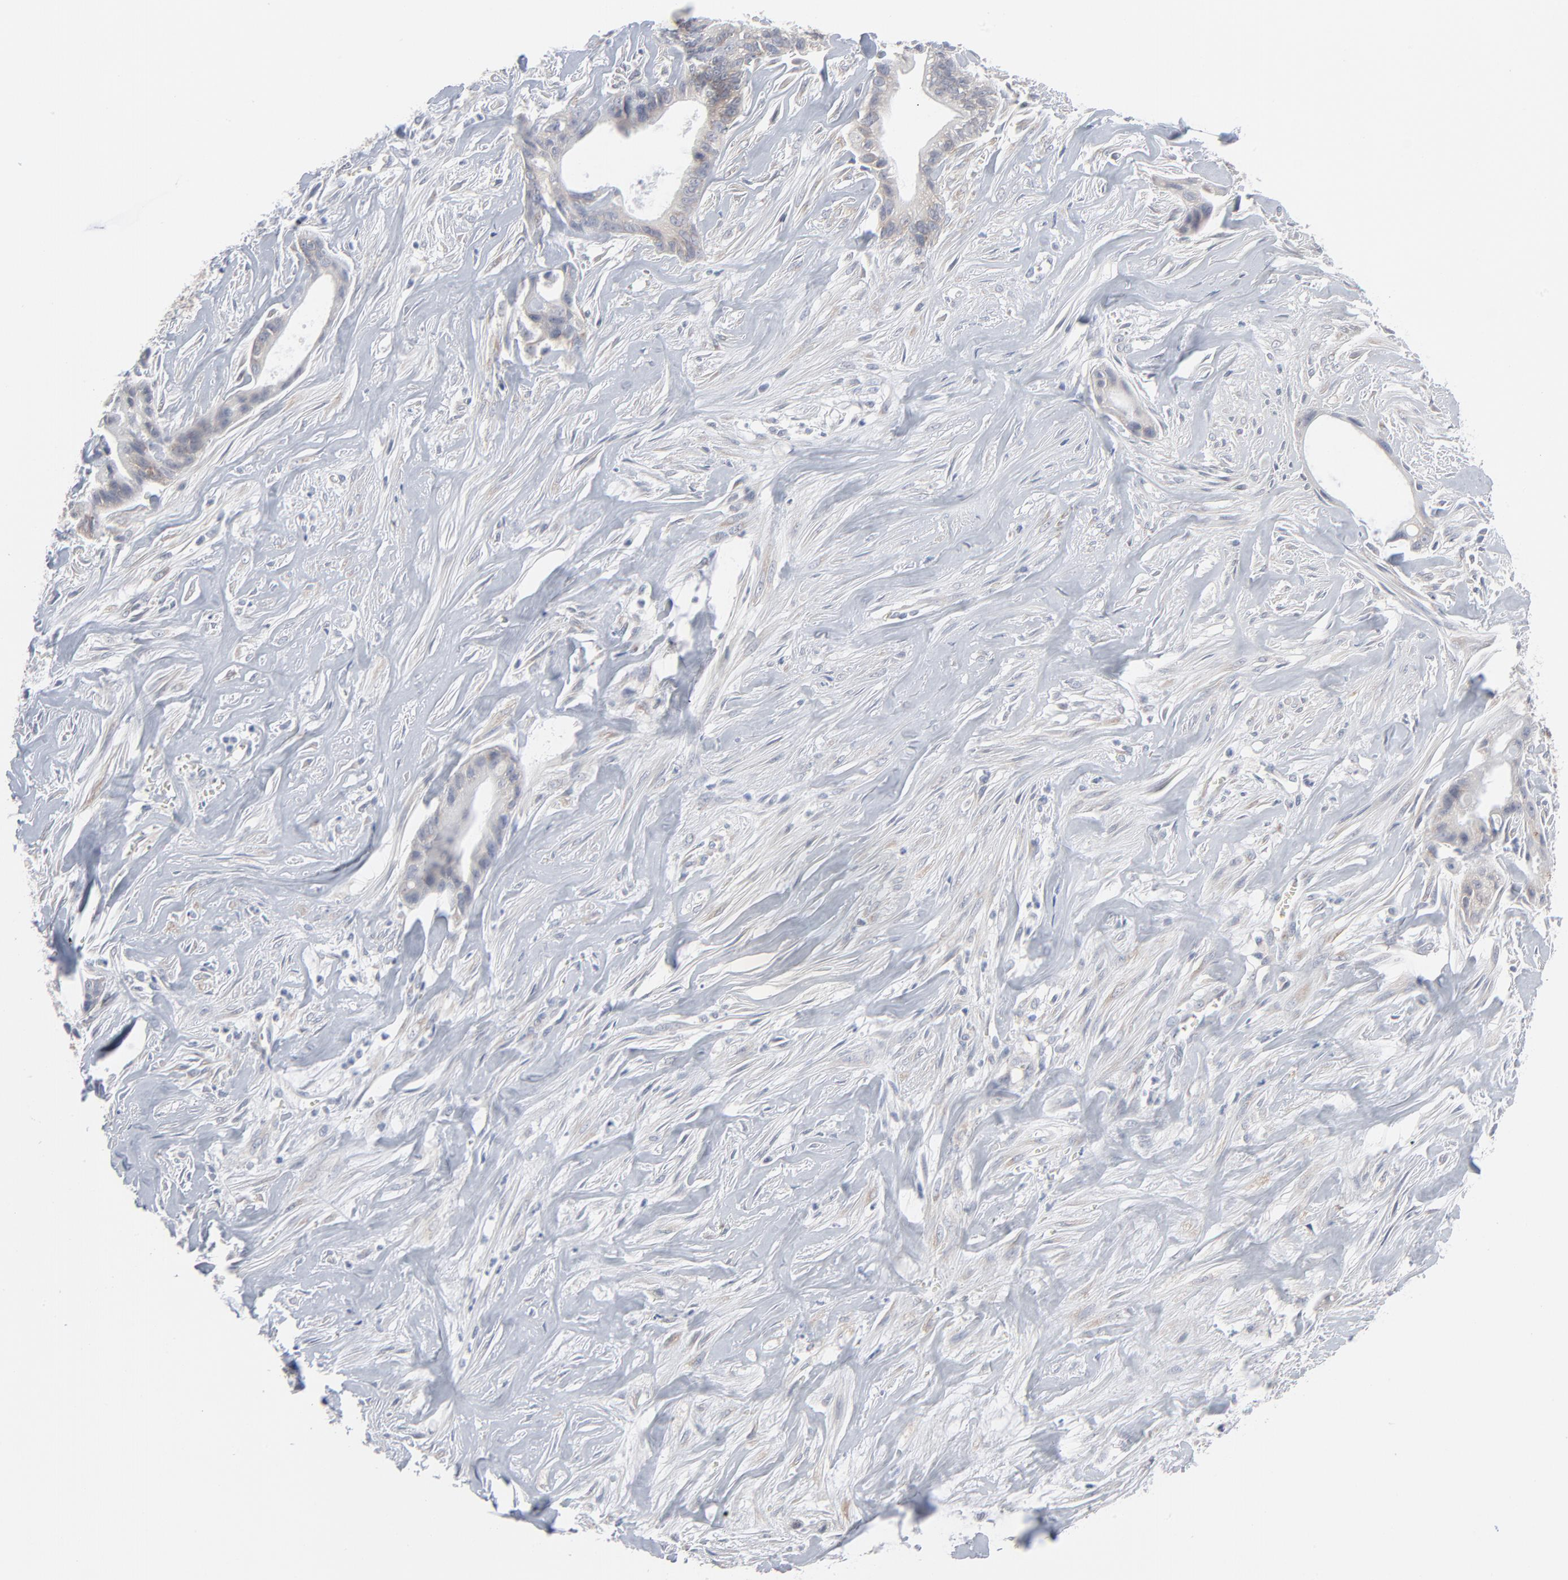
{"staining": {"intensity": "weak", "quantity": "25%-75%", "location": "cytoplasmic/membranous"}, "tissue": "liver cancer", "cell_type": "Tumor cells", "image_type": "cancer", "snomed": [{"axis": "morphology", "description": "Cholangiocarcinoma"}, {"axis": "topography", "description": "Liver"}], "caption": "Immunohistochemical staining of human liver cholangiocarcinoma demonstrates low levels of weak cytoplasmic/membranous protein staining in approximately 25%-75% of tumor cells.", "gene": "KDSR", "patient": {"sex": "female", "age": 55}}